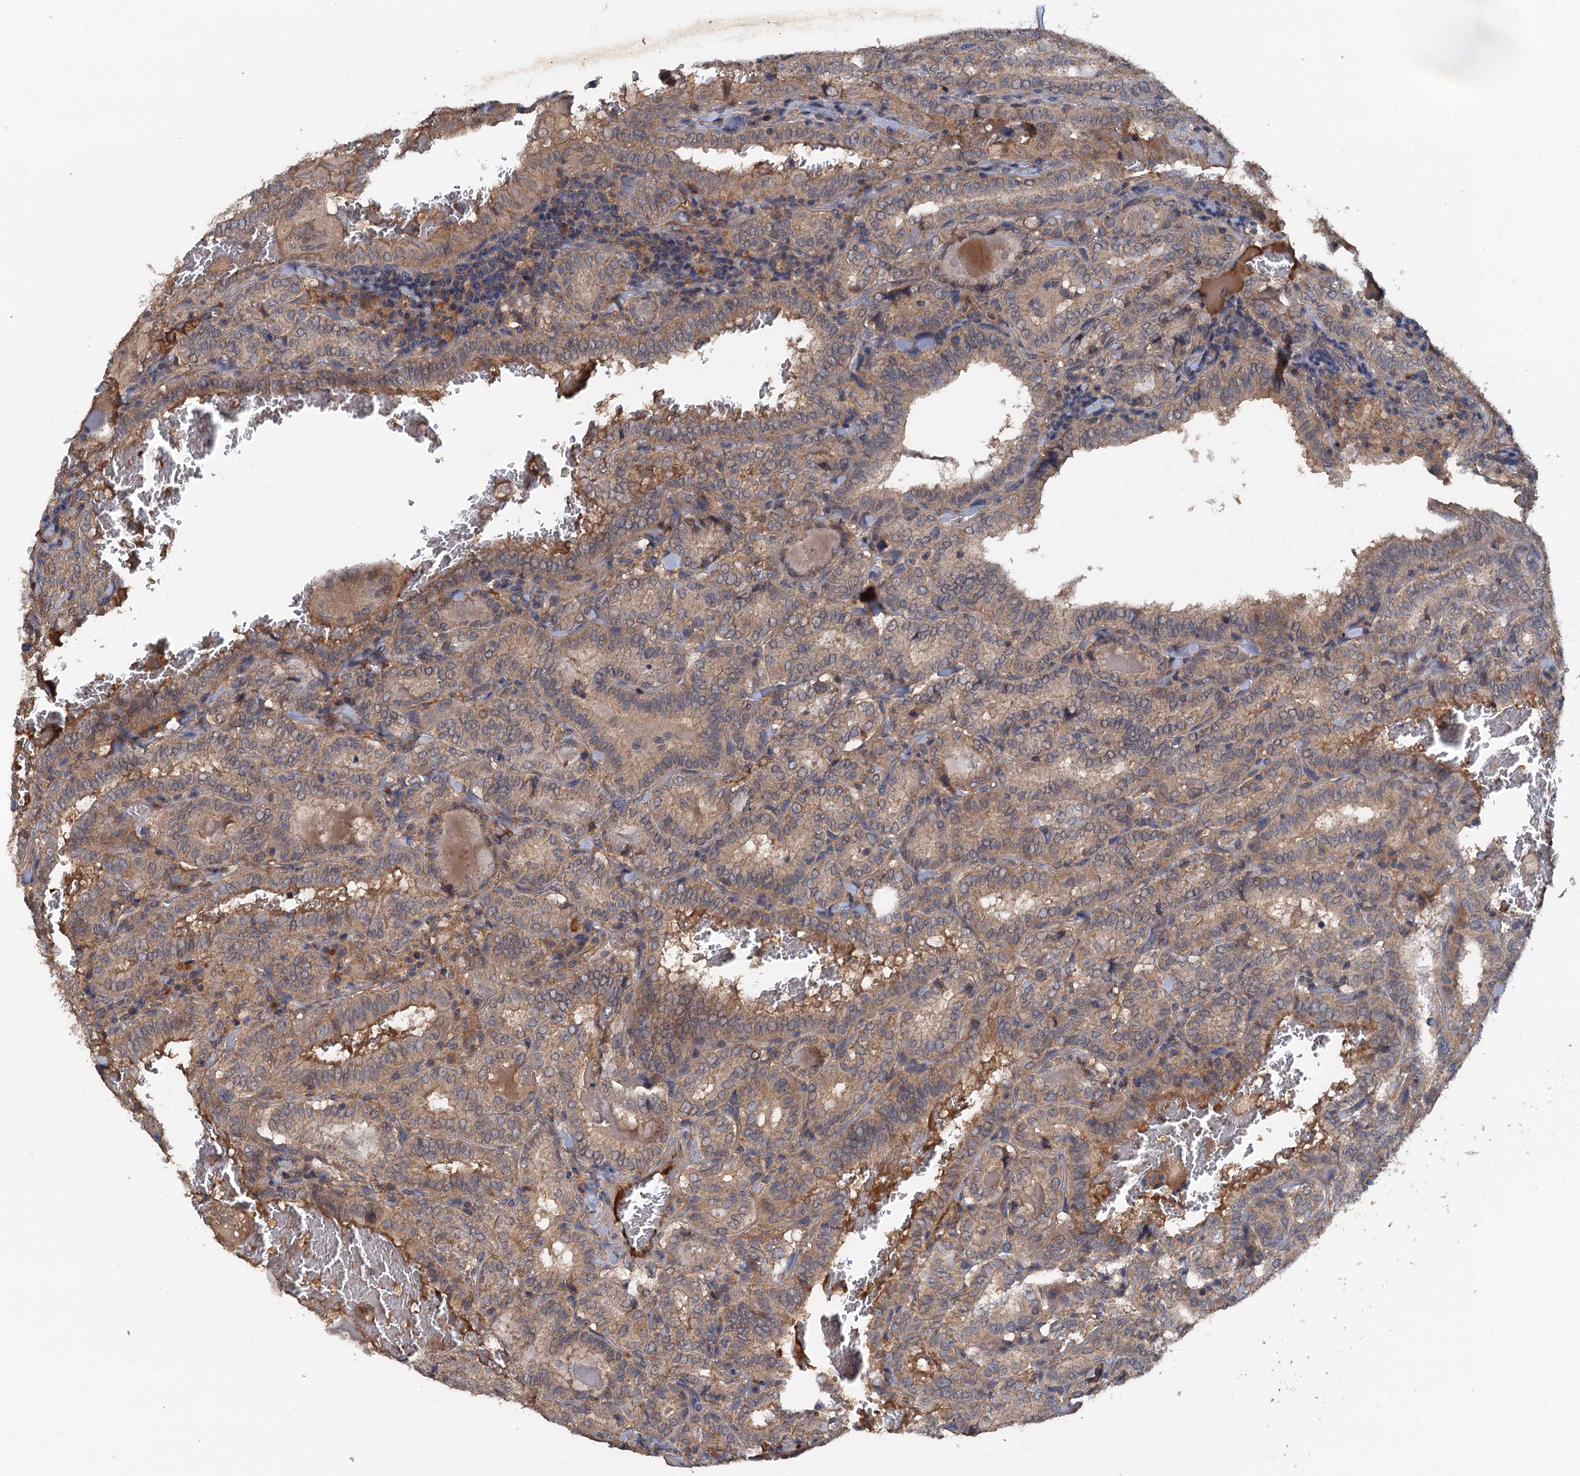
{"staining": {"intensity": "weak", "quantity": ">75%", "location": "cytoplasmic/membranous"}, "tissue": "thyroid cancer", "cell_type": "Tumor cells", "image_type": "cancer", "snomed": [{"axis": "morphology", "description": "Papillary adenocarcinoma, NOS"}, {"axis": "topography", "description": "Thyroid gland"}], "caption": "Immunohistochemistry (IHC) micrograph of human thyroid cancer (papillary adenocarcinoma) stained for a protein (brown), which displays low levels of weak cytoplasmic/membranous staining in about >75% of tumor cells.", "gene": "HAPLN3", "patient": {"sex": "female", "age": 72}}